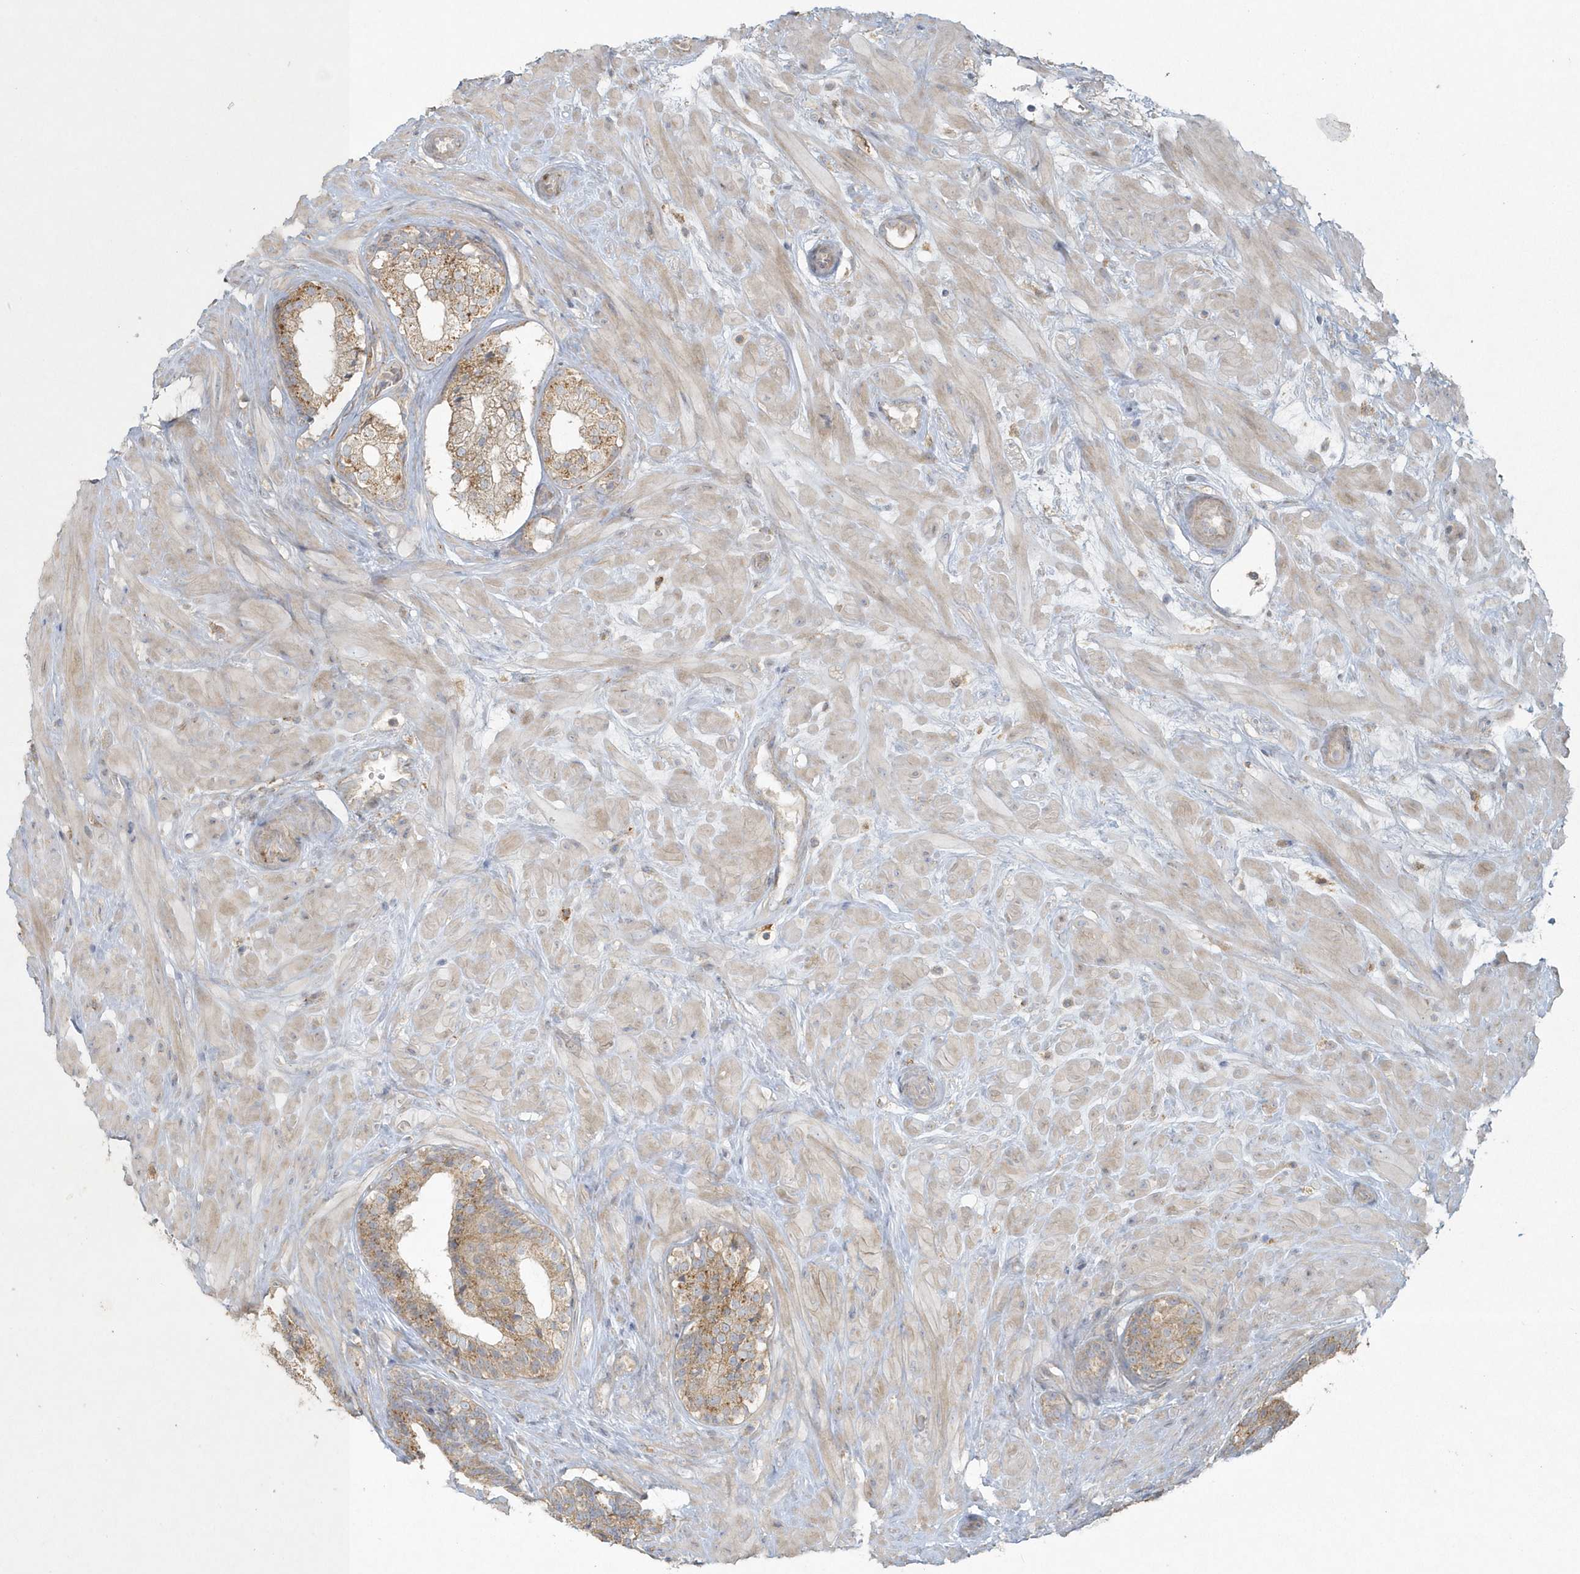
{"staining": {"intensity": "moderate", "quantity": ">75%", "location": "cytoplasmic/membranous"}, "tissue": "prostate cancer", "cell_type": "Tumor cells", "image_type": "cancer", "snomed": [{"axis": "morphology", "description": "Adenocarcinoma, High grade"}, {"axis": "topography", "description": "Prostate"}], "caption": "Immunohistochemical staining of high-grade adenocarcinoma (prostate) shows moderate cytoplasmic/membranous protein expression in approximately >75% of tumor cells.", "gene": "BLTP3A", "patient": {"sex": "male", "age": 56}}